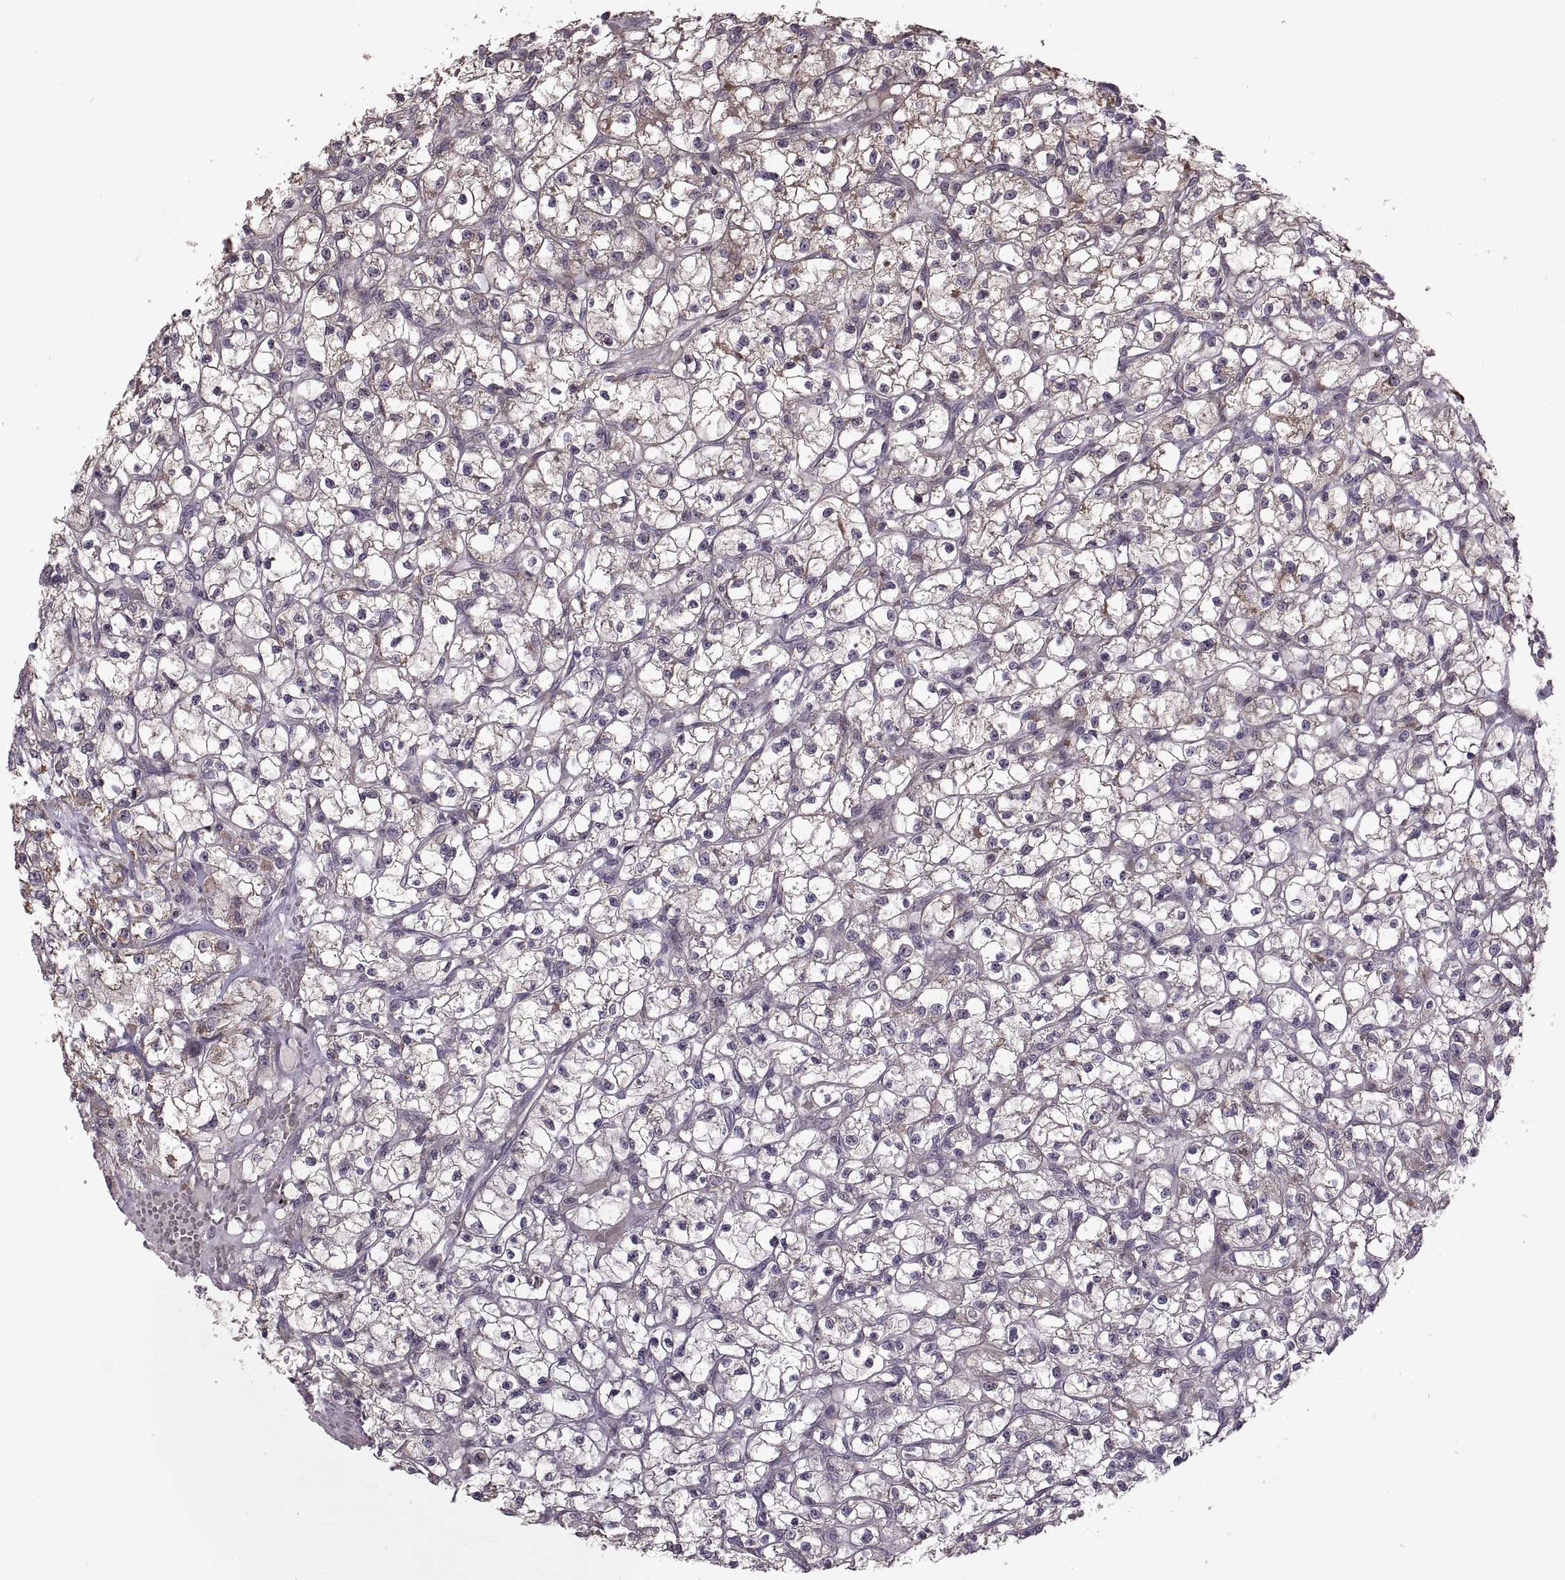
{"staining": {"intensity": "weak", "quantity": "<25%", "location": "cytoplasmic/membranous"}, "tissue": "renal cancer", "cell_type": "Tumor cells", "image_type": "cancer", "snomed": [{"axis": "morphology", "description": "Adenocarcinoma, NOS"}, {"axis": "topography", "description": "Kidney"}], "caption": "There is no significant expression in tumor cells of renal cancer.", "gene": "PIERCE1", "patient": {"sex": "female", "age": 59}}